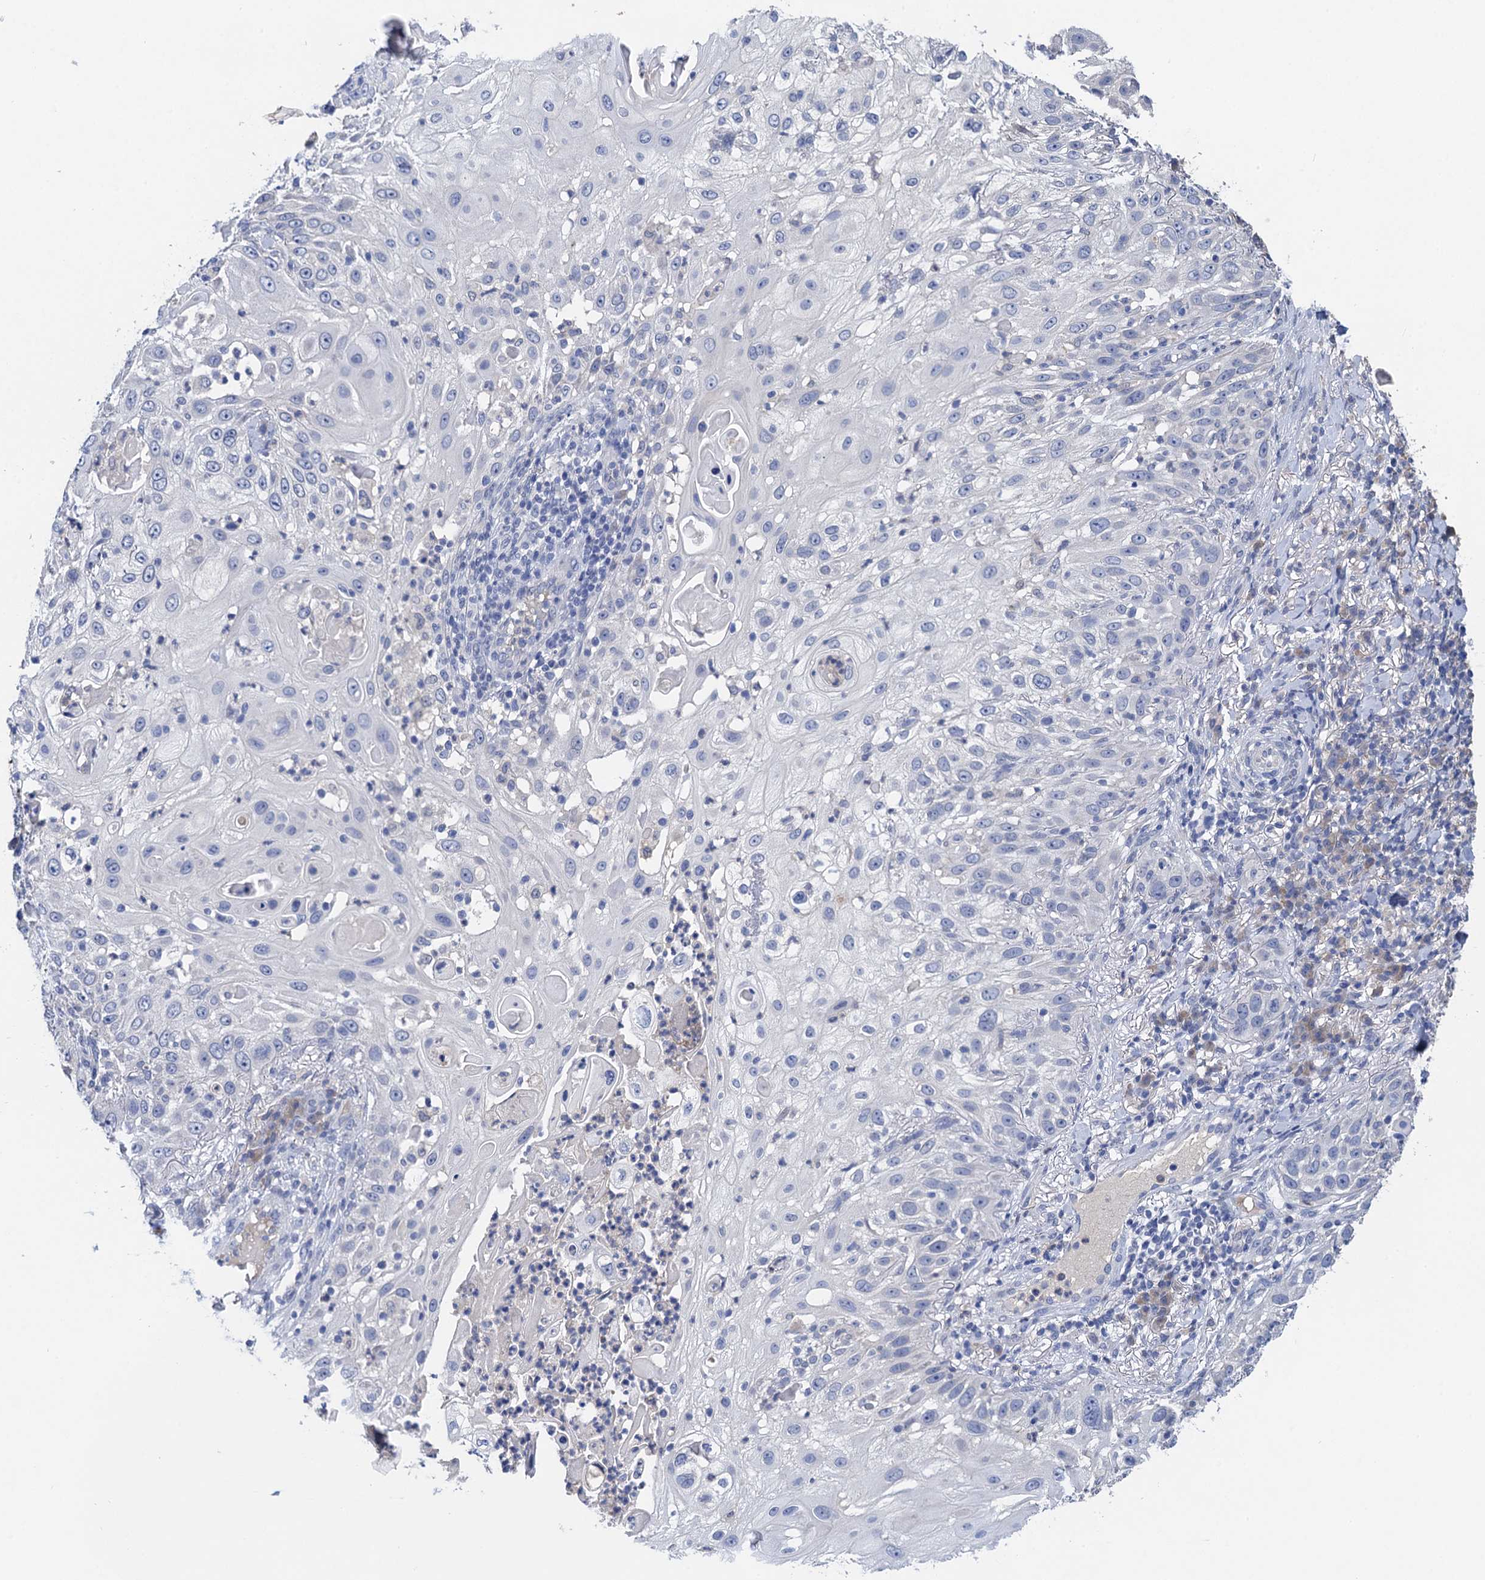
{"staining": {"intensity": "negative", "quantity": "none", "location": "none"}, "tissue": "skin cancer", "cell_type": "Tumor cells", "image_type": "cancer", "snomed": [{"axis": "morphology", "description": "Squamous cell carcinoma, NOS"}, {"axis": "topography", "description": "Skin"}], "caption": "Tumor cells show no significant protein staining in skin cancer. The staining was performed using DAB to visualize the protein expression in brown, while the nuclei were stained in blue with hematoxylin (Magnification: 20x).", "gene": "TMEM39B", "patient": {"sex": "female", "age": 44}}